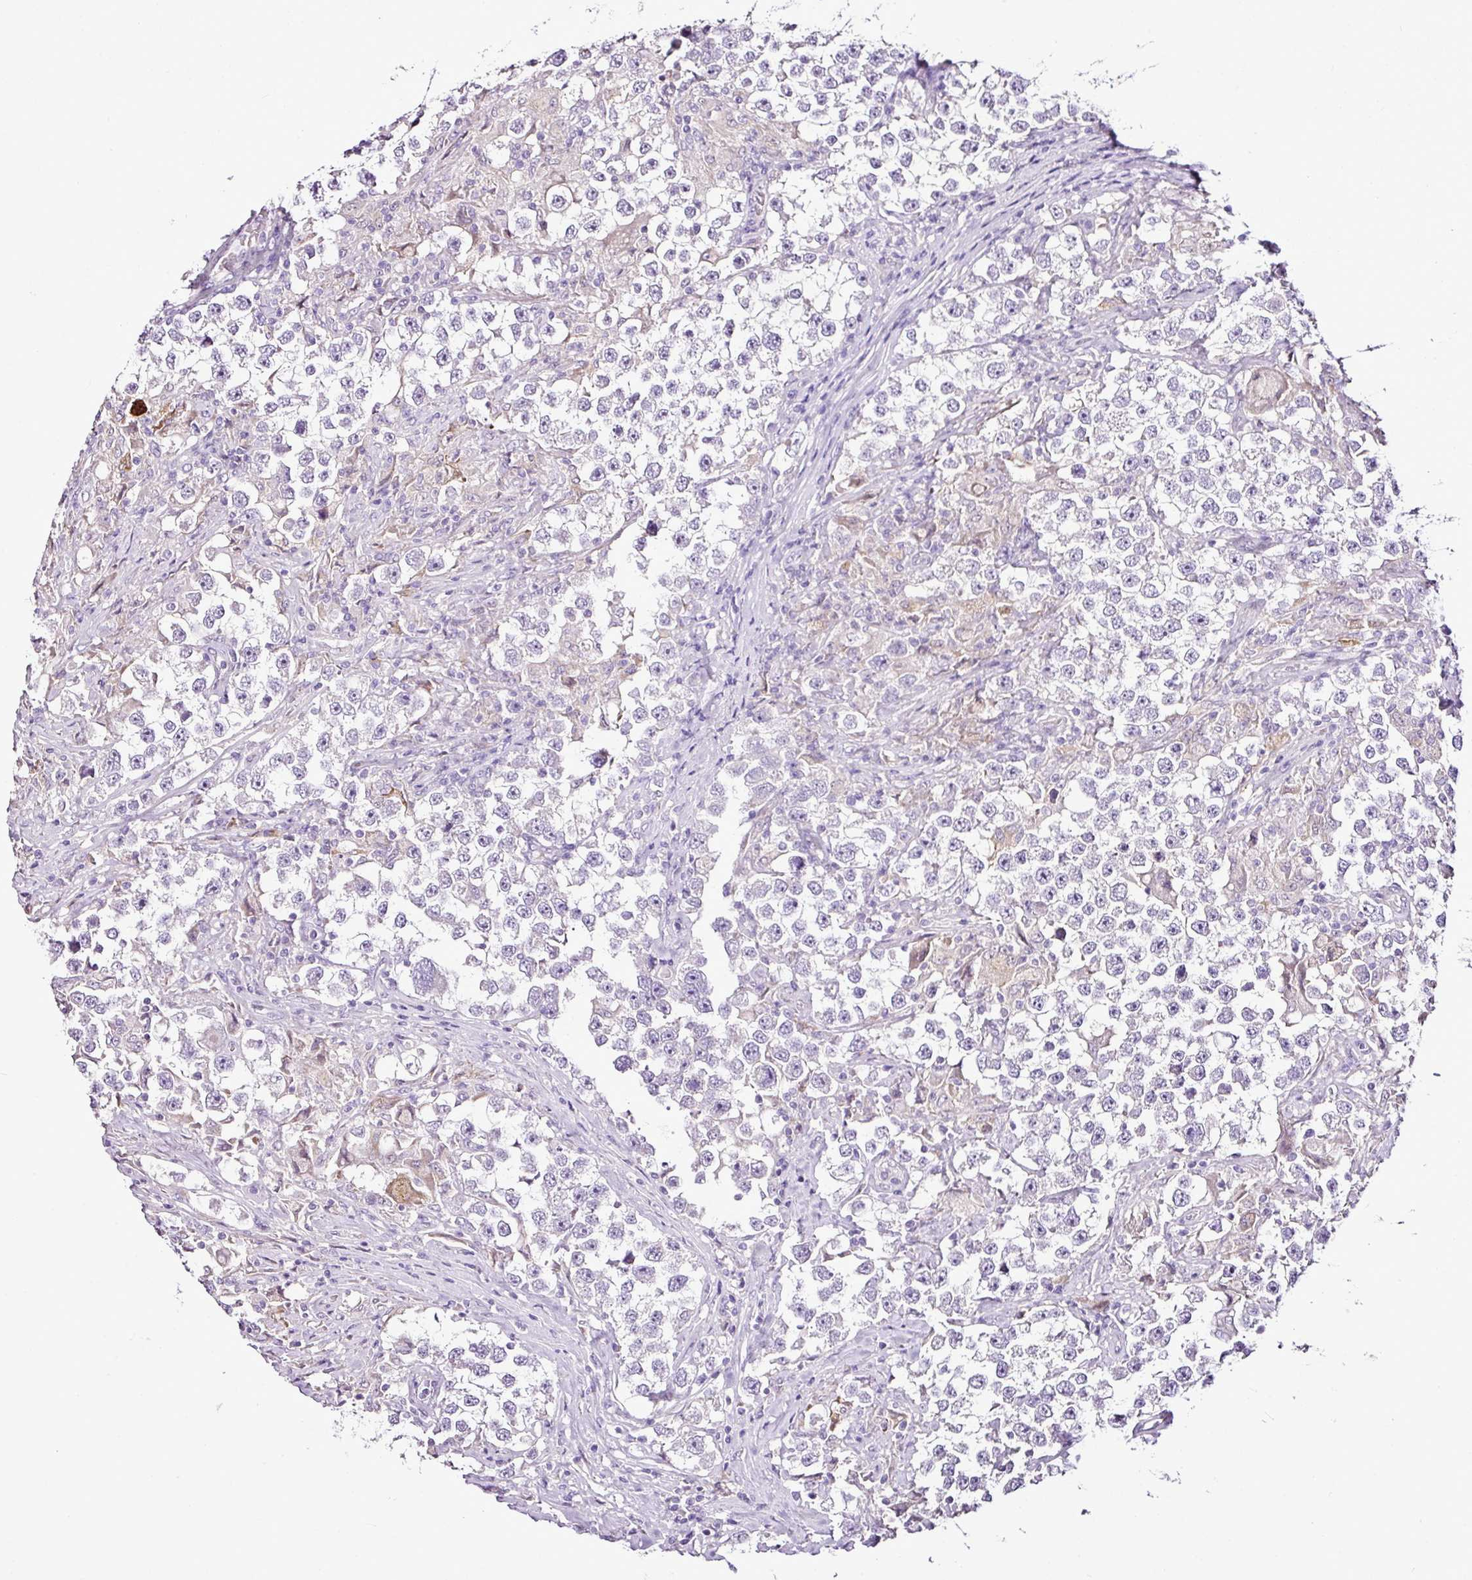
{"staining": {"intensity": "negative", "quantity": "none", "location": "none"}, "tissue": "testis cancer", "cell_type": "Tumor cells", "image_type": "cancer", "snomed": [{"axis": "morphology", "description": "Seminoma, NOS"}, {"axis": "topography", "description": "Testis"}], "caption": "DAB (3,3'-diaminobenzidine) immunohistochemical staining of human seminoma (testis) exhibits no significant positivity in tumor cells.", "gene": "ESR1", "patient": {"sex": "male", "age": 46}}